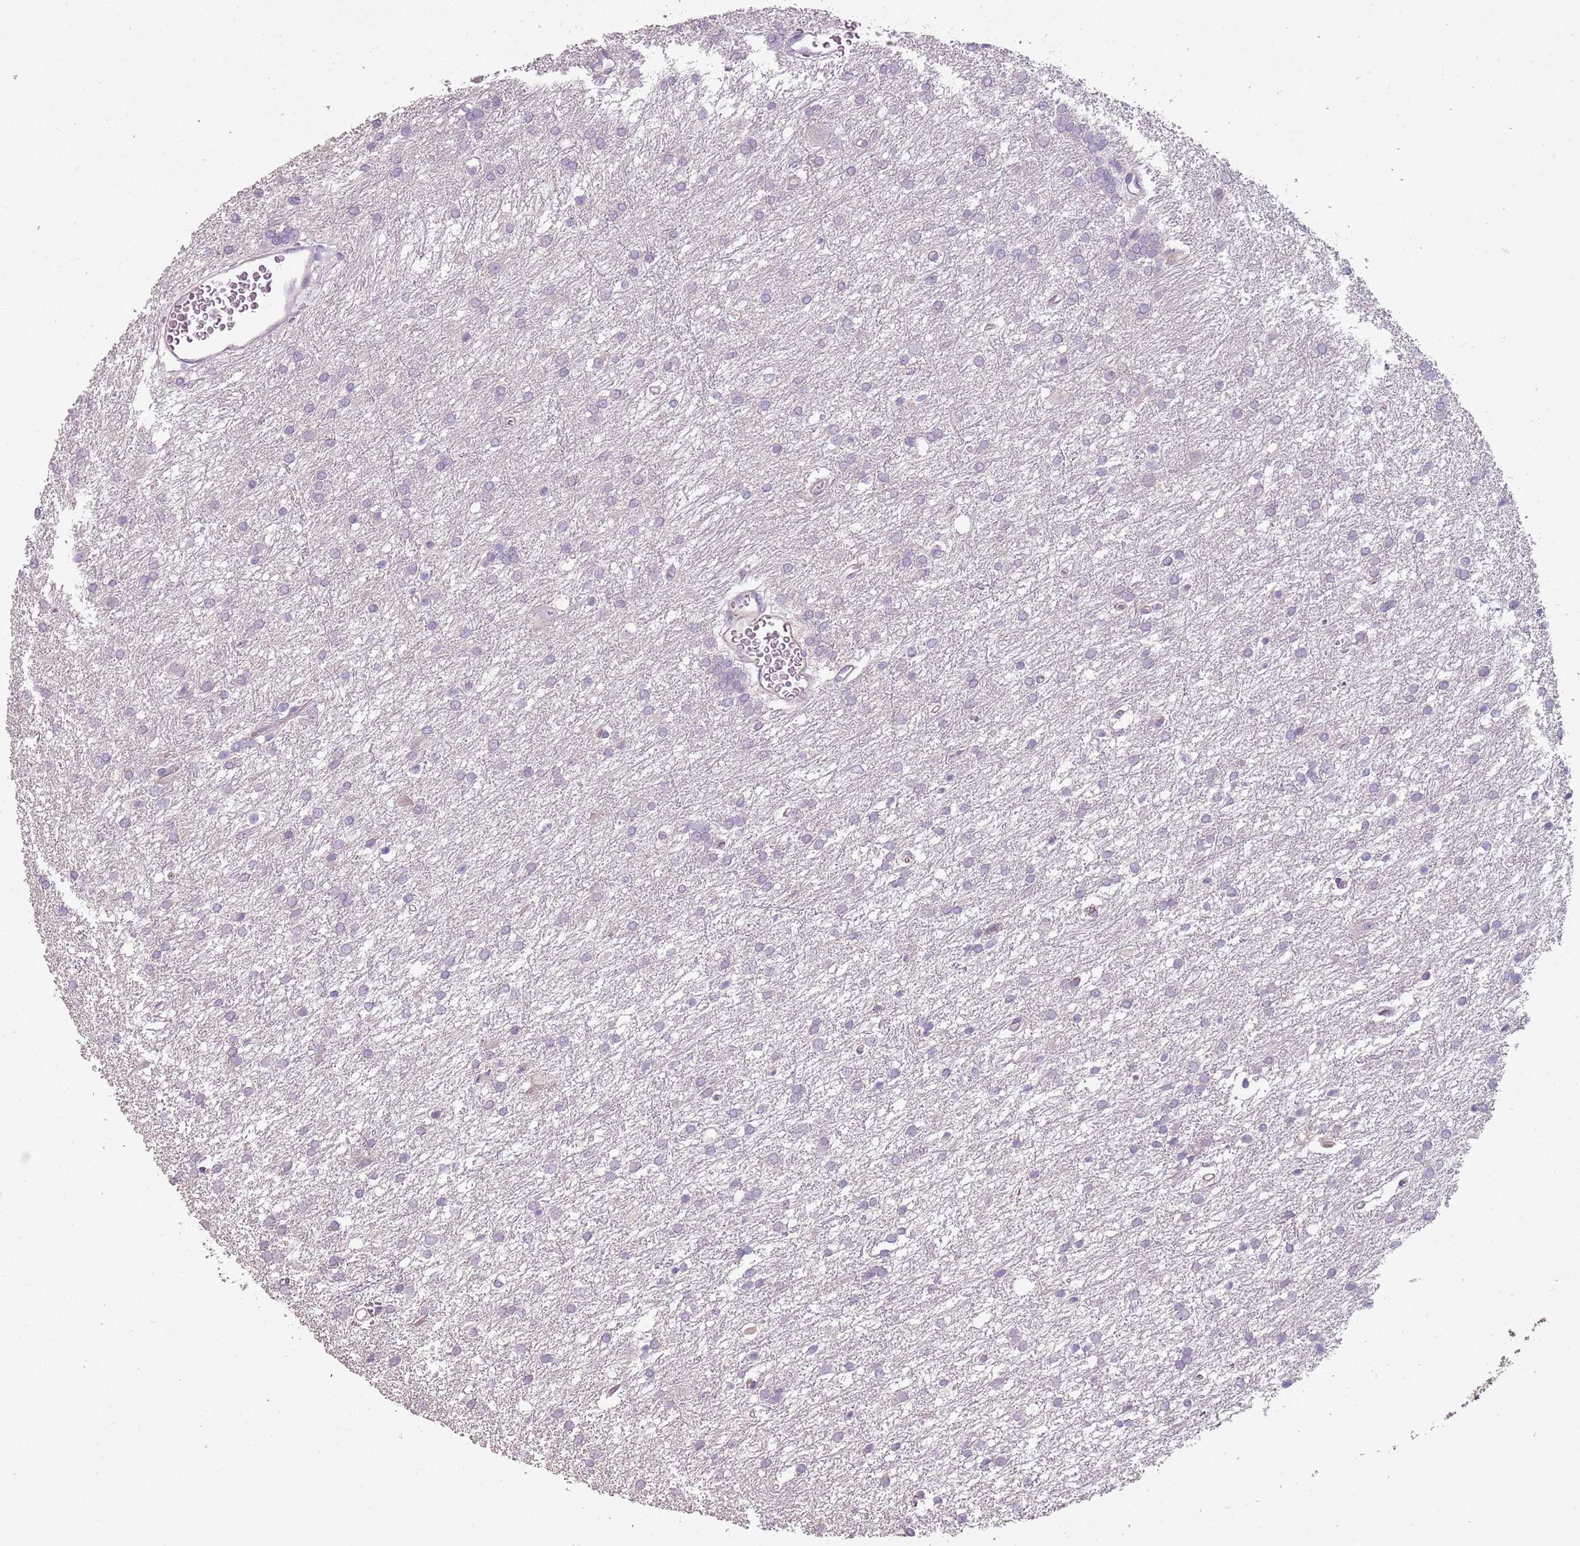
{"staining": {"intensity": "negative", "quantity": "none", "location": "none"}, "tissue": "glioma", "cell_type": "Tumor cells", "image_type": "cancer", "snomed": [{"axis": "morphology", "description": "Glioma, malignant, High grade"}, {"axis": "topography", "description": "Brain"}], "caption": "High power microscopy photomicrograph of an IHC histopathology image of malignant high-grade glioma, revealing no significant expression in tumor cells. (Stains: DAB immunohistochemistry with hematoxylin counter stain, Microscopy: brightfield microscopy at high magnification).", "gene": "ZNF583", "patient": {"sex": "female", "age": 50}}